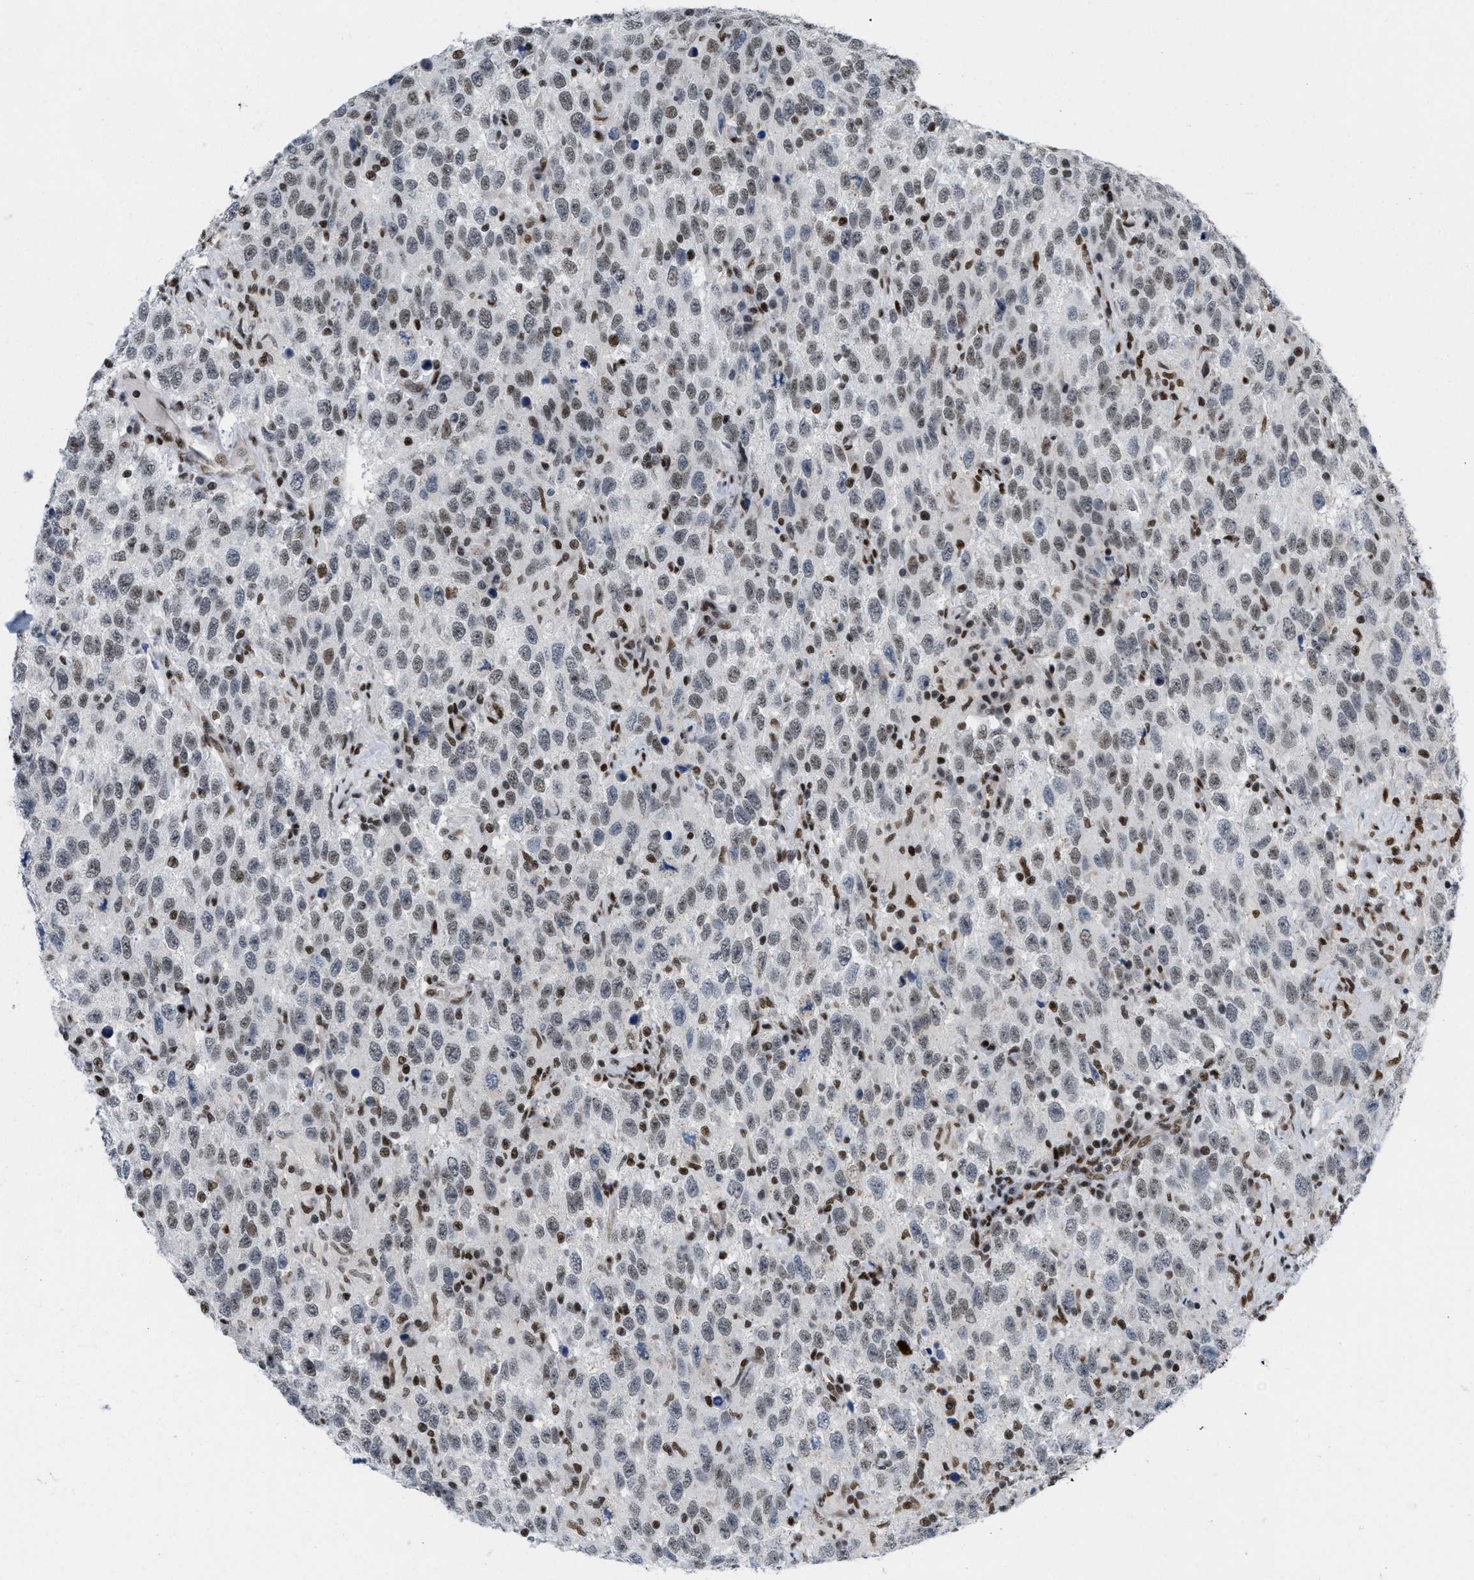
{"staining": {"intensity": "weak", "quantity": "<25%", "location": "nuclear"}, "tissue": "testis cancer", "cell_type": "Tumor cells", "image_type": "cancer", "snomed": [{"axis": "morphology", "description": "Seminoma, NOS"}, {"axis": "topography", "description": "Testis"}], "caption": "Protein analysis of testis cancer (seminoma) displays no significant positivity in tumor cells.", "gene": "MIER1", "patient": {"sex": "male", "age": 41}}